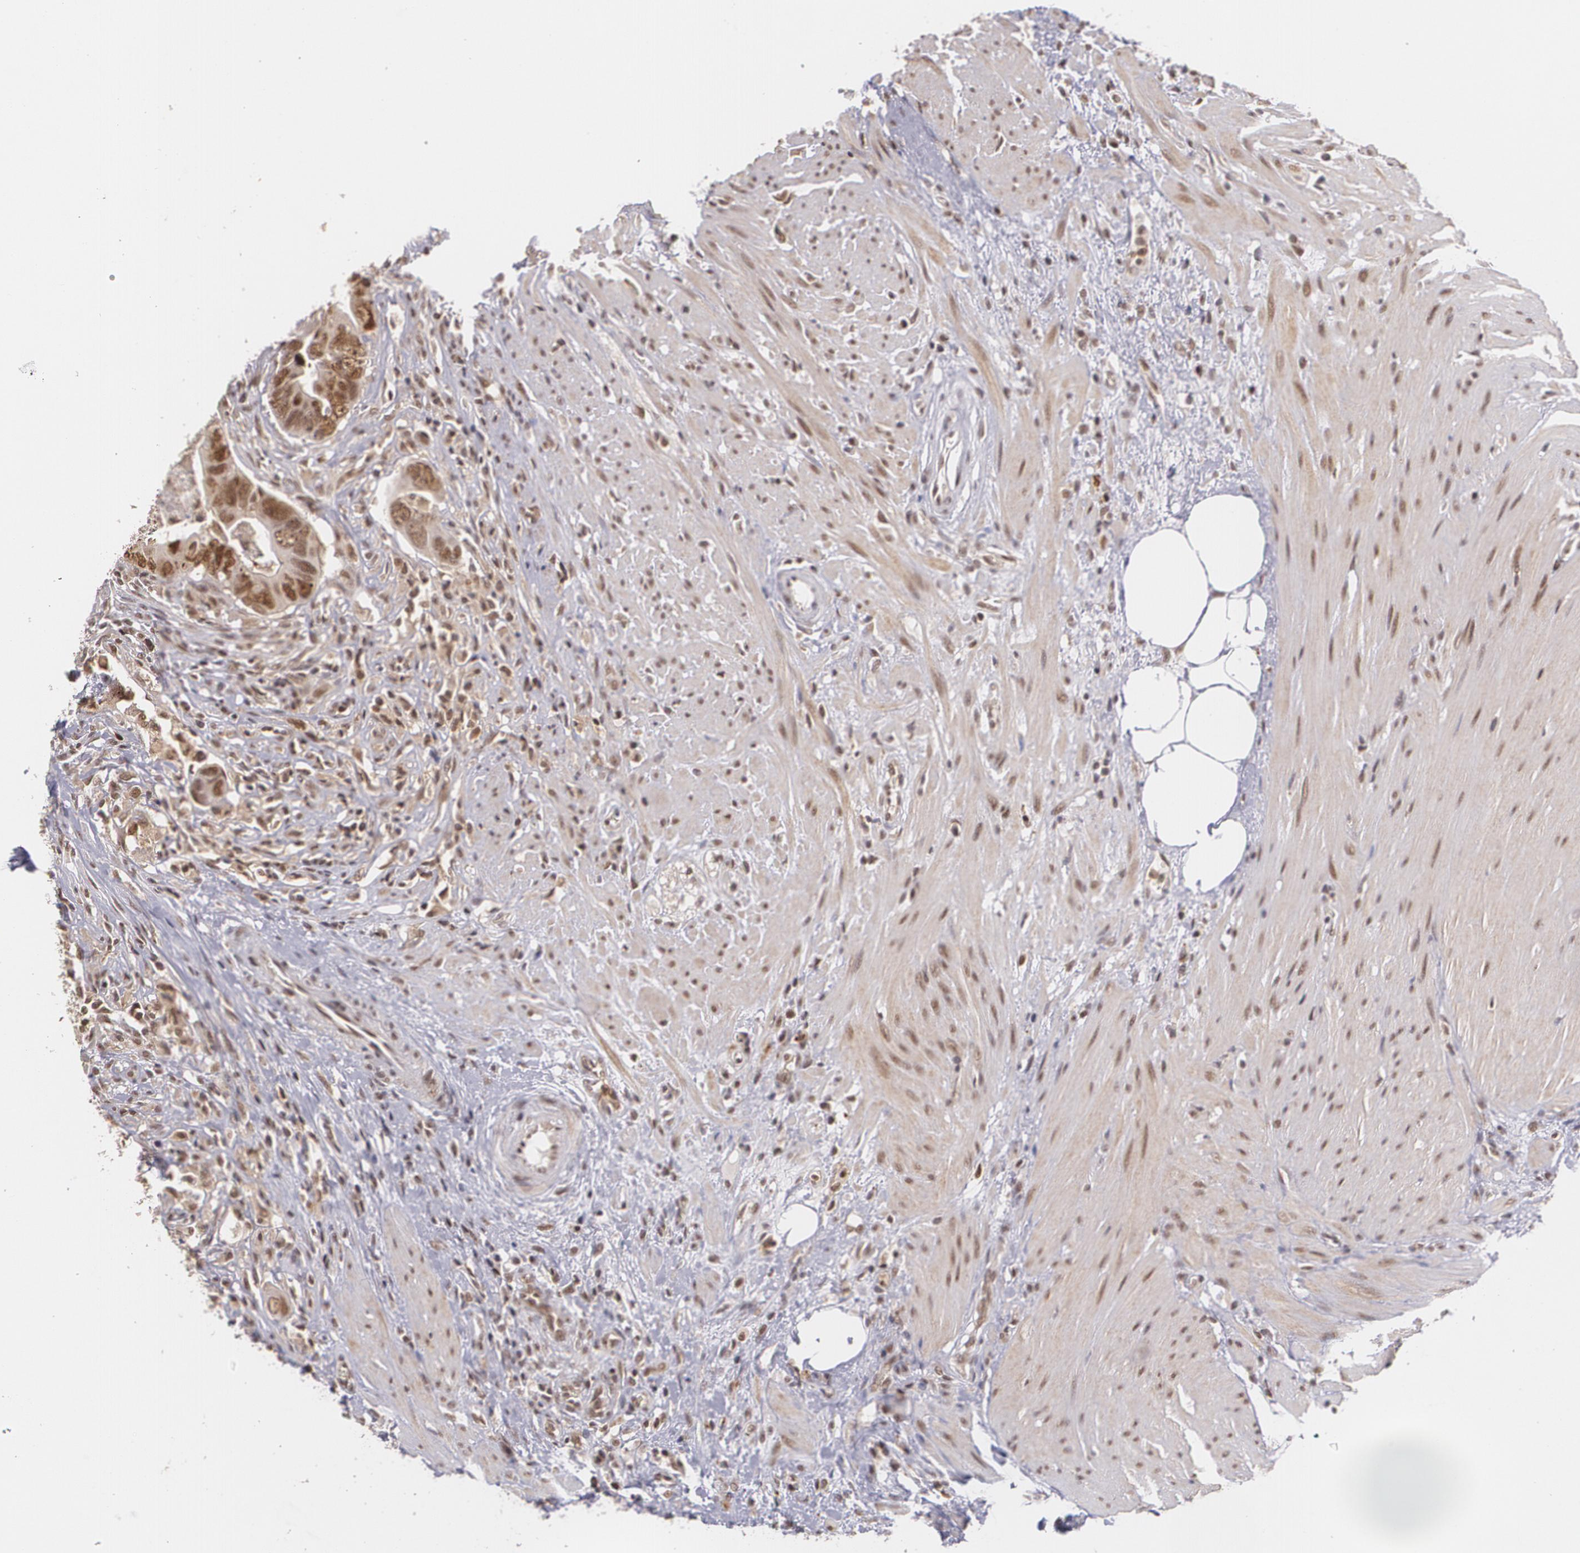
{"staining": {"intensity": "moderate", "quantity": "25%-75%", "location": "cytoplasmic/membranous,nuclear"}, "tissue": "colorectal cancer", "cell_type": "Tumor cells", "image_type": "cancer", "snomed": [{"axis": "morphology", "description": "Adenocarcinoma, NOS"}, {"axis": "topography", "description": "Rectum"}], "caption": "Colorectal cancer stained with a brown dye shows moderate cytoplasmic/membranous and nuclear positive positivity in approximately 25%-75% of tumor cells.", "gene": "CUL2", "patient": {"sex": "male", "age": 53}}